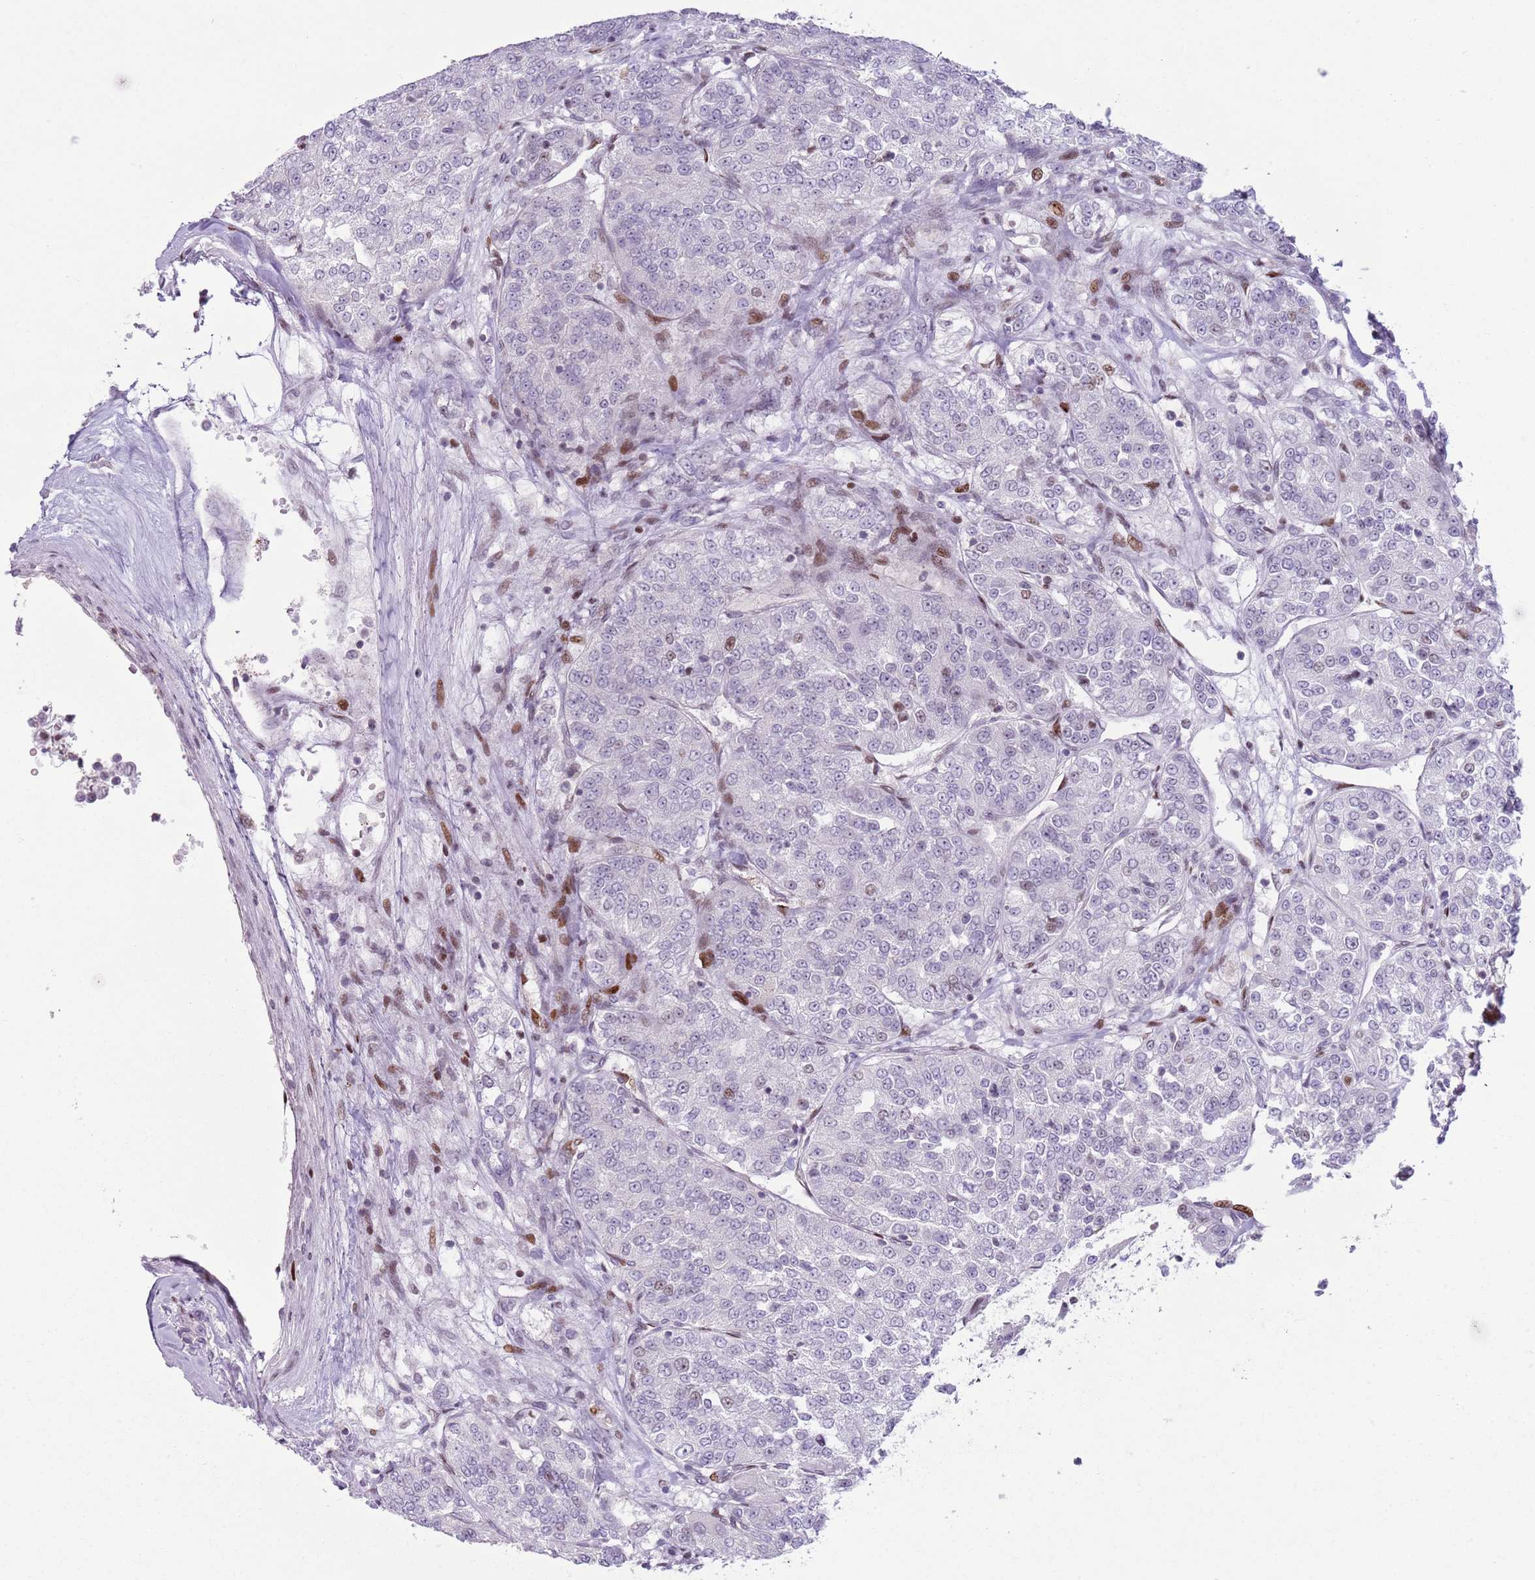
{"staining": {"intensity": "moderate", "quantity": "<25%", "location": "nuclear"}, "tissue": "renal cancer", "cell_type": "Tumor cells", "image_type": "cancer", "snomed": [{"axis": "morphology", "description": "Adenocarcinoma, NOS"}, {"axis": "topography", "description": "Kidney"}], "caption": "DAB (3,3'-diaminobenzidine) immunohistochemical staining of human renal adenocarcinoma demonstrates moderate nuclear protein positivity in approximately <25% of tumor cells.", "gene": "MFSD10", "patient": {"sex": "female", "age": 63}}